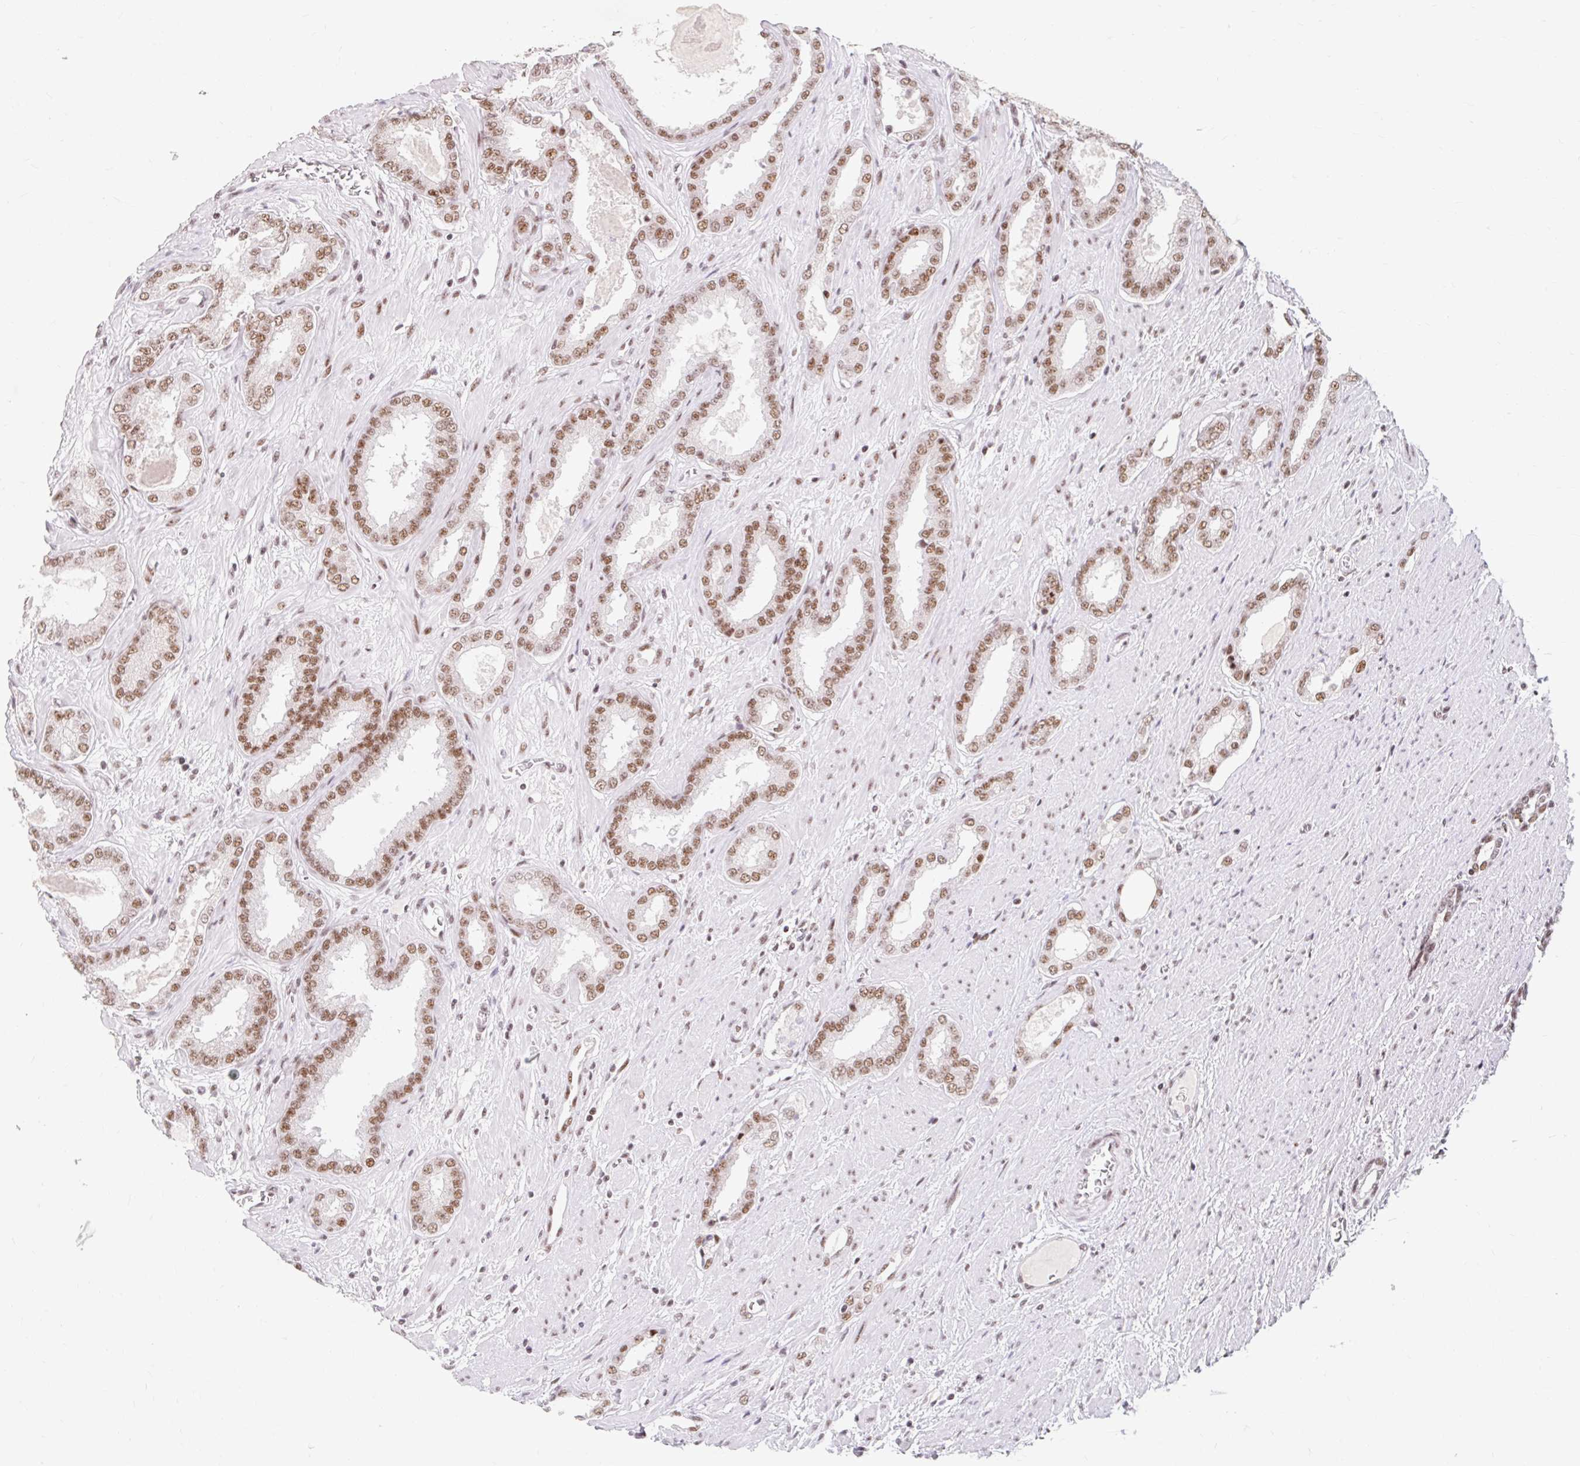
{"staining": {"intensity": "moderate", "quantity": ">75%", "location": "nuclear"}, "tissue": "prostate cancer", "cell_type": "Tumor cells", "image_type": "cancer", "snomed": [{"axis": "morphology", "description": "Adenocarcinoma, High grade"}, {"axis": "topography", "description": "Prostate"}], "caption": "About >75% of tumor cells in human prostate cancer display moderate nuclear protein staining as visualized by brown immunohistochemical staining.", "gene": "SRSF10", "patient": {"sex": "male", "age": 58}}